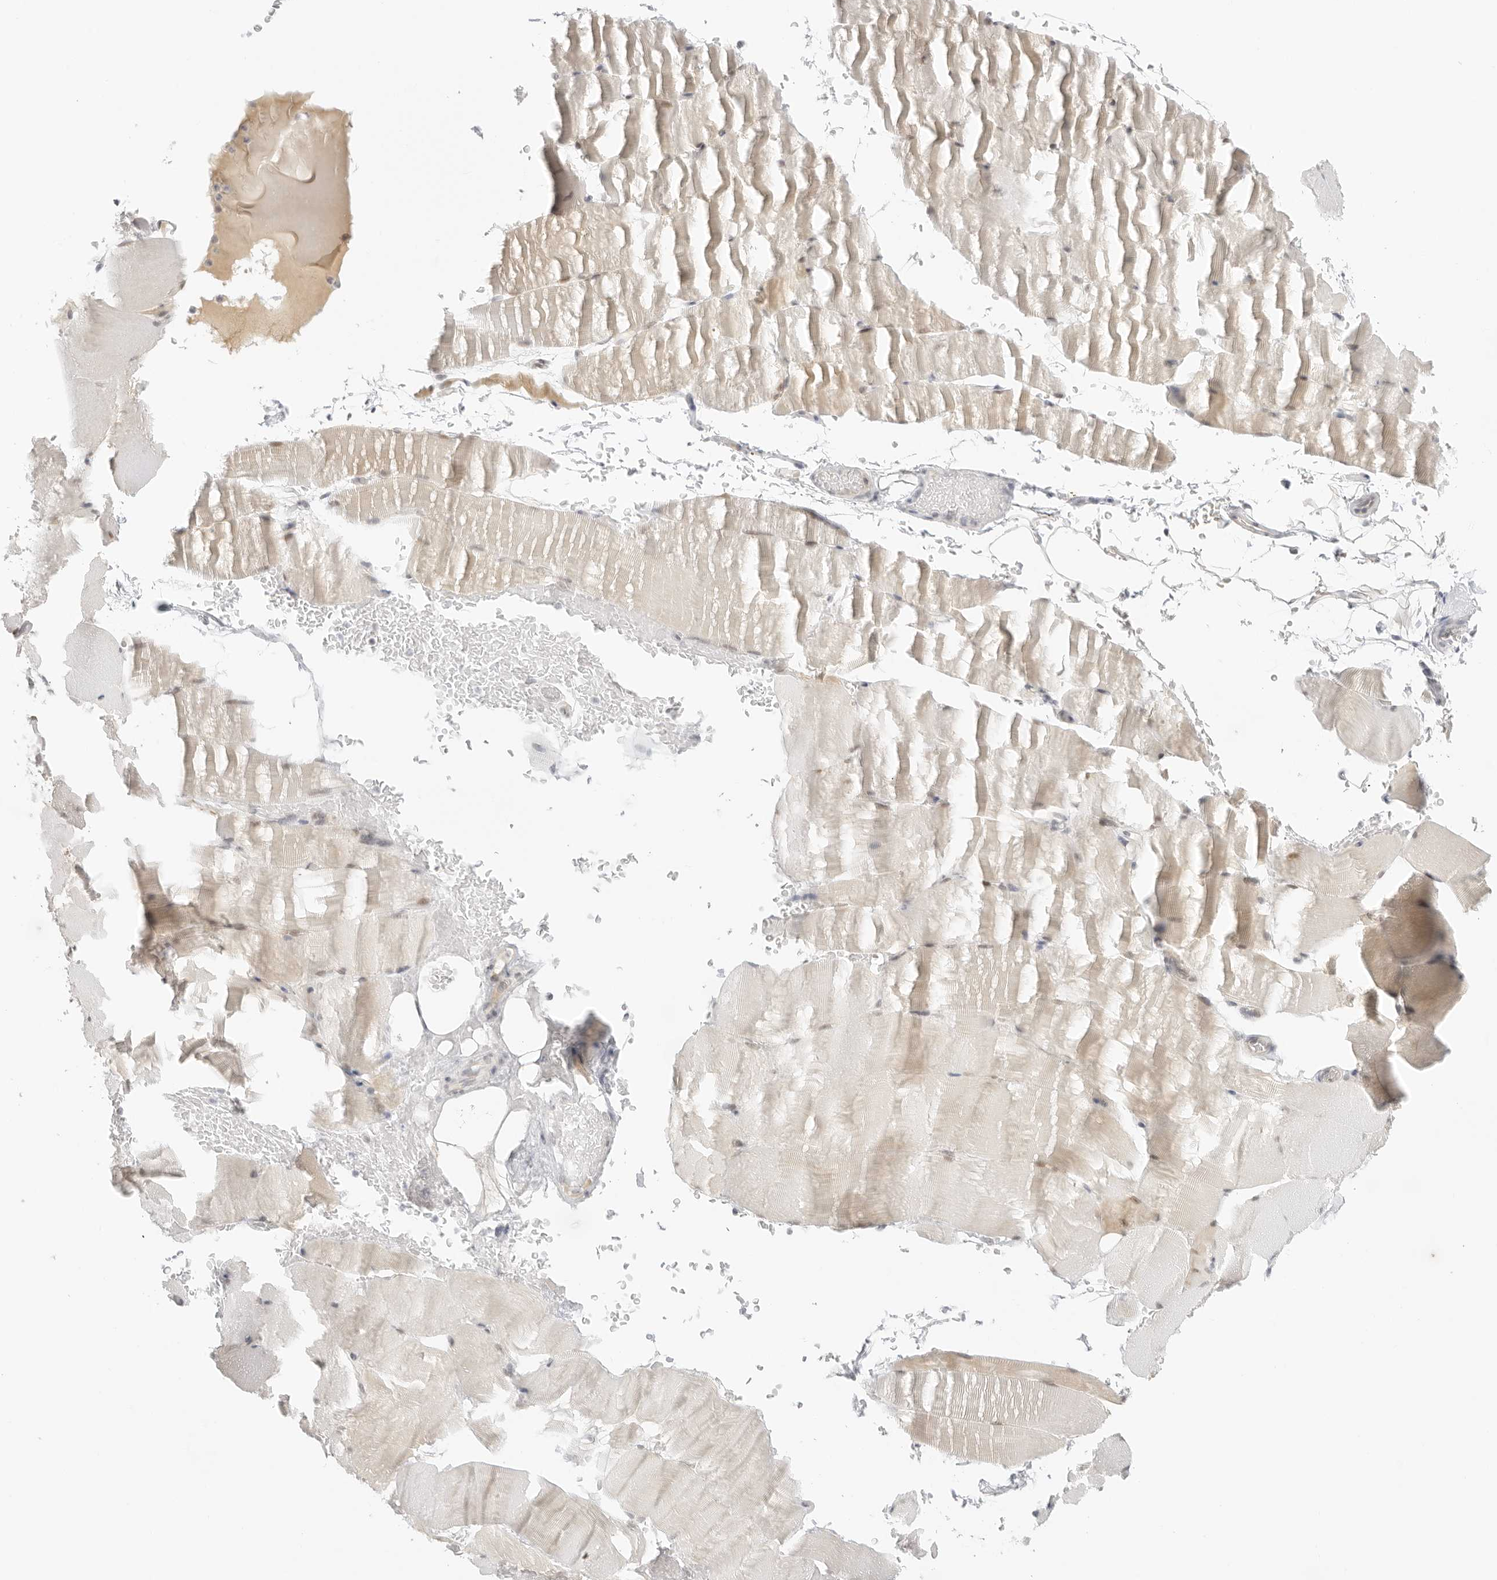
{"staining": {"intensity": "weak", "quantity": "<25%", "location": "cytoplasmic/membranous"}, "tissue": "skeletal muscle", "cell_type": "Myocytes", "image_type": "normal", "snomed": [{"axis": "morphology", "description": "Normal tissue, NOS"}, {"axis": "topography", "description": "Skeletal muscle"}, {"axis": "topography", "description": "Parathyroid gland"}], "caption": "An immunohistochemistry histopathology image of unremarkable skeletal muscle is shown. There is no staining in myocytes of skeletal muscle. Nuclei are stained in blue.", "gene": "MED18", "patient": {"sex": "female", "age": 37}}